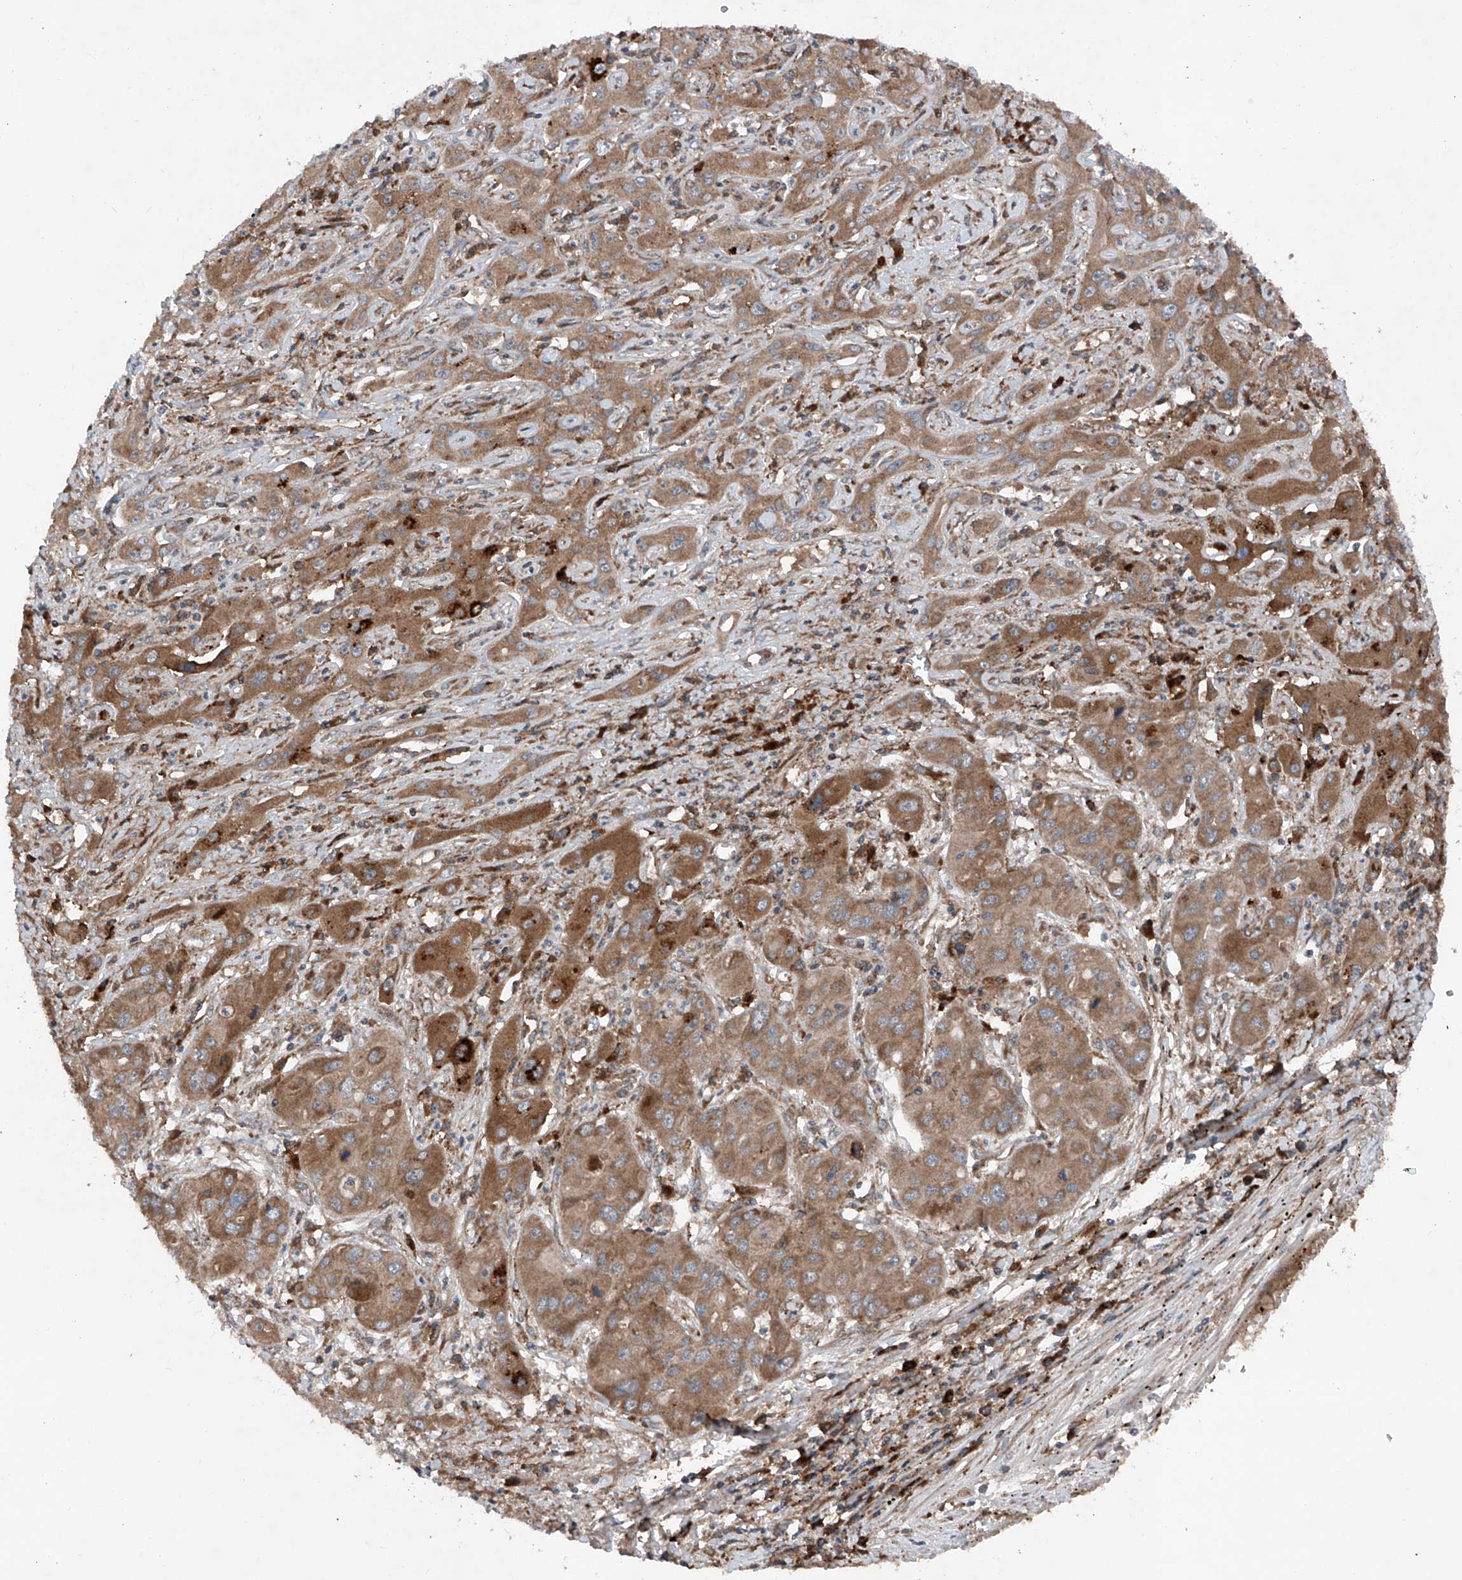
{"staining": {"intensity": "moderate", "quantity": ">75%", "location": "cytoplasmic/membranous"}, "tissue": "liver cancer", "cell_type": "Tumor cells", "image_type": "cancer", "snomed": [{"axis": "morphology", "description": "Cholangiocarcinoma"}, {"axis": "topography", "description": "Liver"}], "caption": "This is an image of immunohistochemistry staining of cholangiocarcinoma (liver), which shows moderate positivity in the cytoplasmic/membranous of tumor cells.", "gene": "DAD1", "patient": {"sex": "male", "age": 67}}